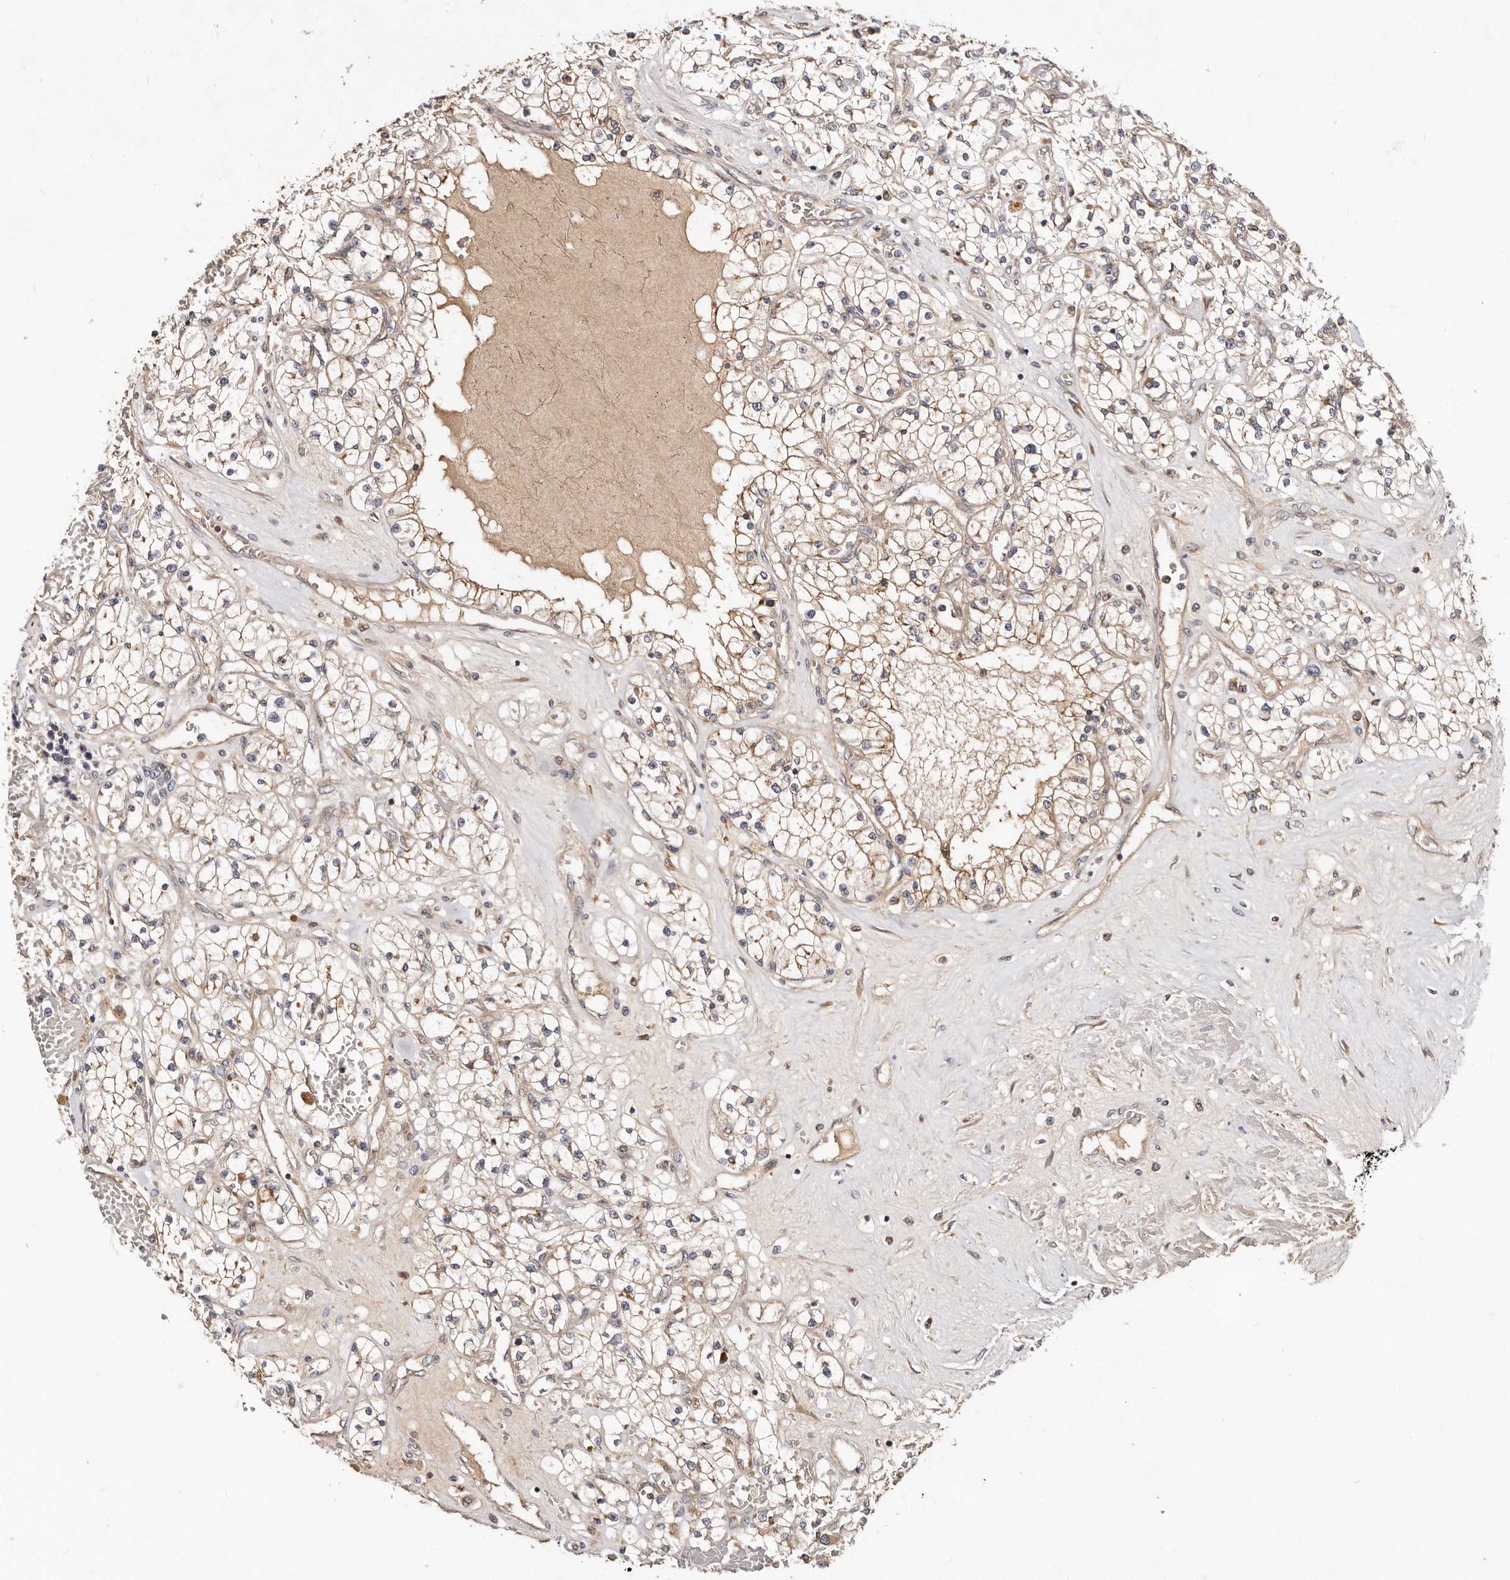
{"staining": {"intensity": "moderate", "quantity": "25%-75%", "location": "cytoplasmic/membranous"}, "tissue": "renal cancer", "cell_type": "Tumor cells", "image_type": "cancer", "snomed": [{"axis": "morphology", "description": "Normal tissue, NOS"}, {"axis": "morphology", "description": "Adenocarcinoma, NOS"}, {"axis": "topography", "description": "Kidney"}], "caption": "Tumor cells display moderate cytoplasmic/membranous staining in approximately 25%-75% of cells in adenocarcinoma (renal).", "gene": "DACT2", "patient": {"sex": "male", "age": 68}}